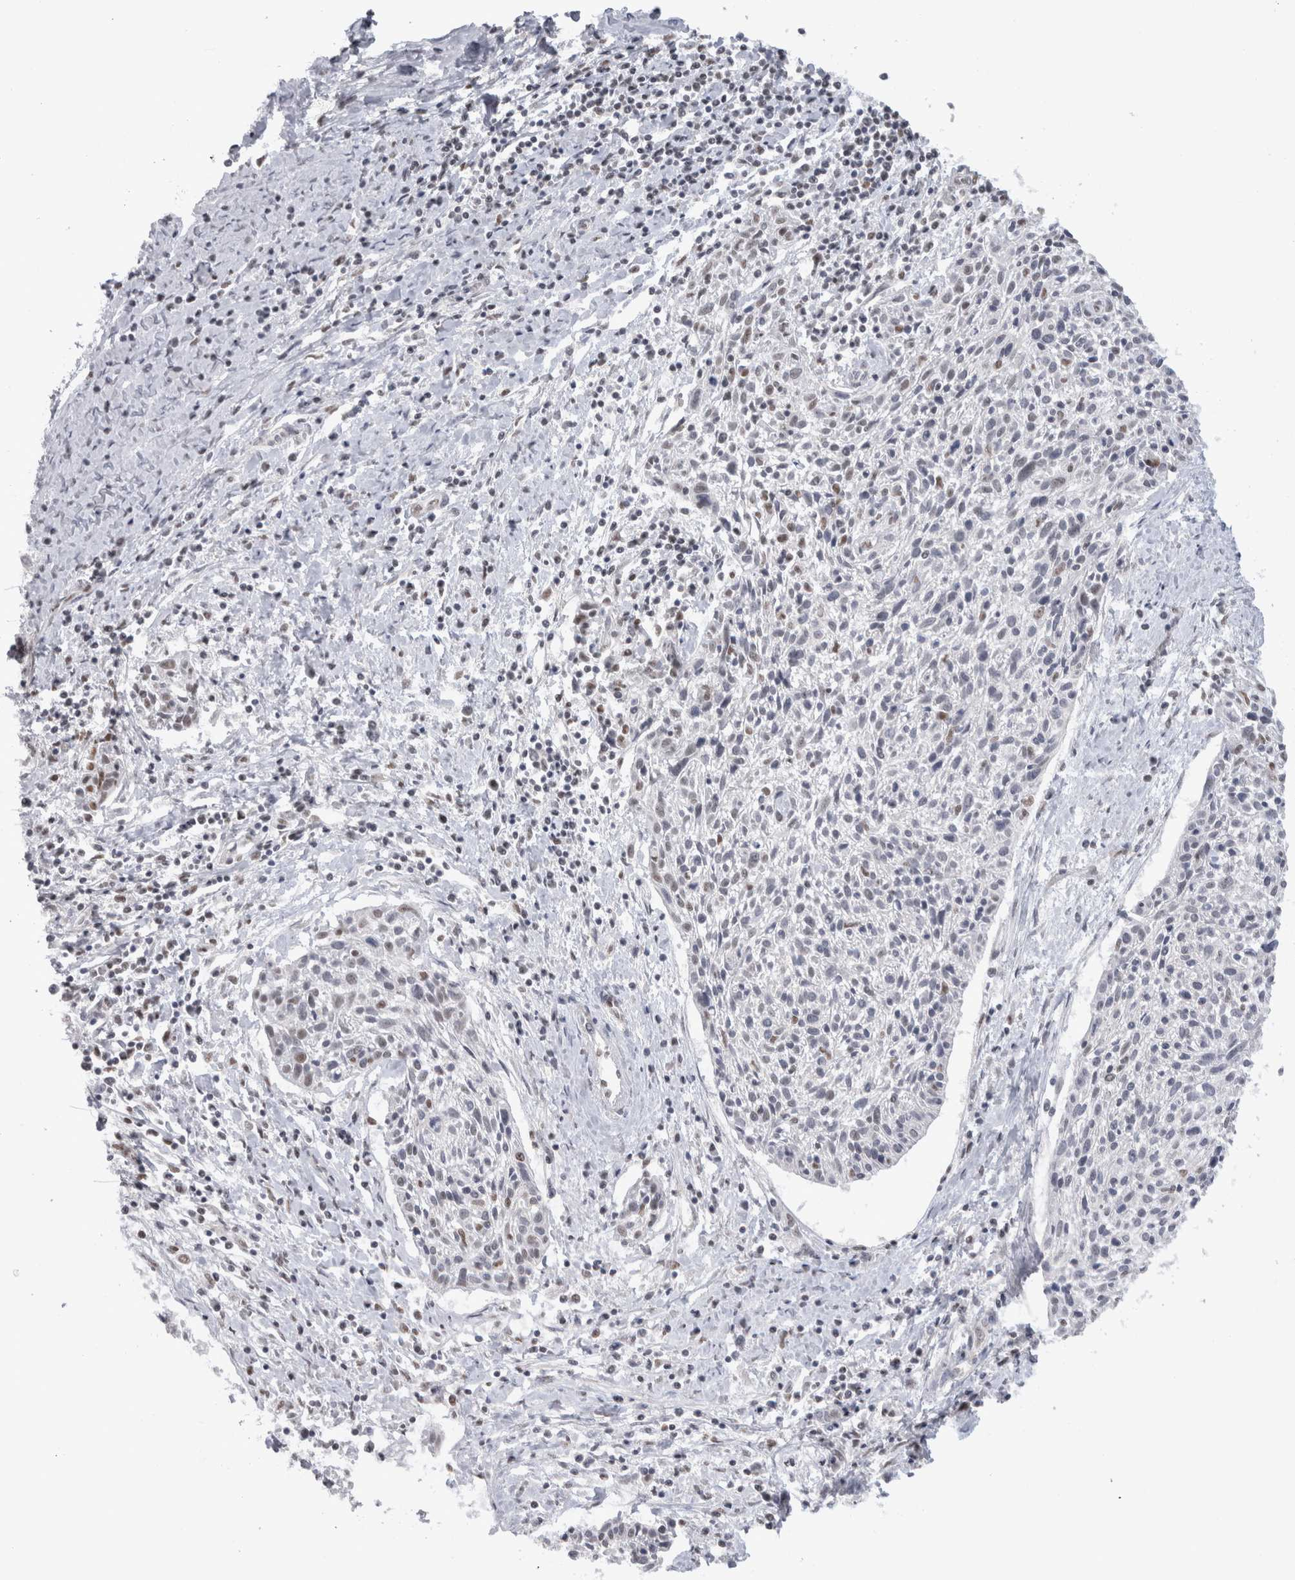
{"staining": {"intensity": "weak", "quantity": "<25%", "location": "nuclear"}, "tissue": "cervical cancer", "cell_type": "Tumor cells", "image_type": "cancer", "snomed": [{"axis": "morphology", "description": "Squamous cell carcinoma, NOS"}, {"axis": "topography", "description": "Cervix"}], "caption": "Tumor cells show no significant staining in cervical cancer.", "gene": "API5", "patient": {"sex": "female", "age": 51}}